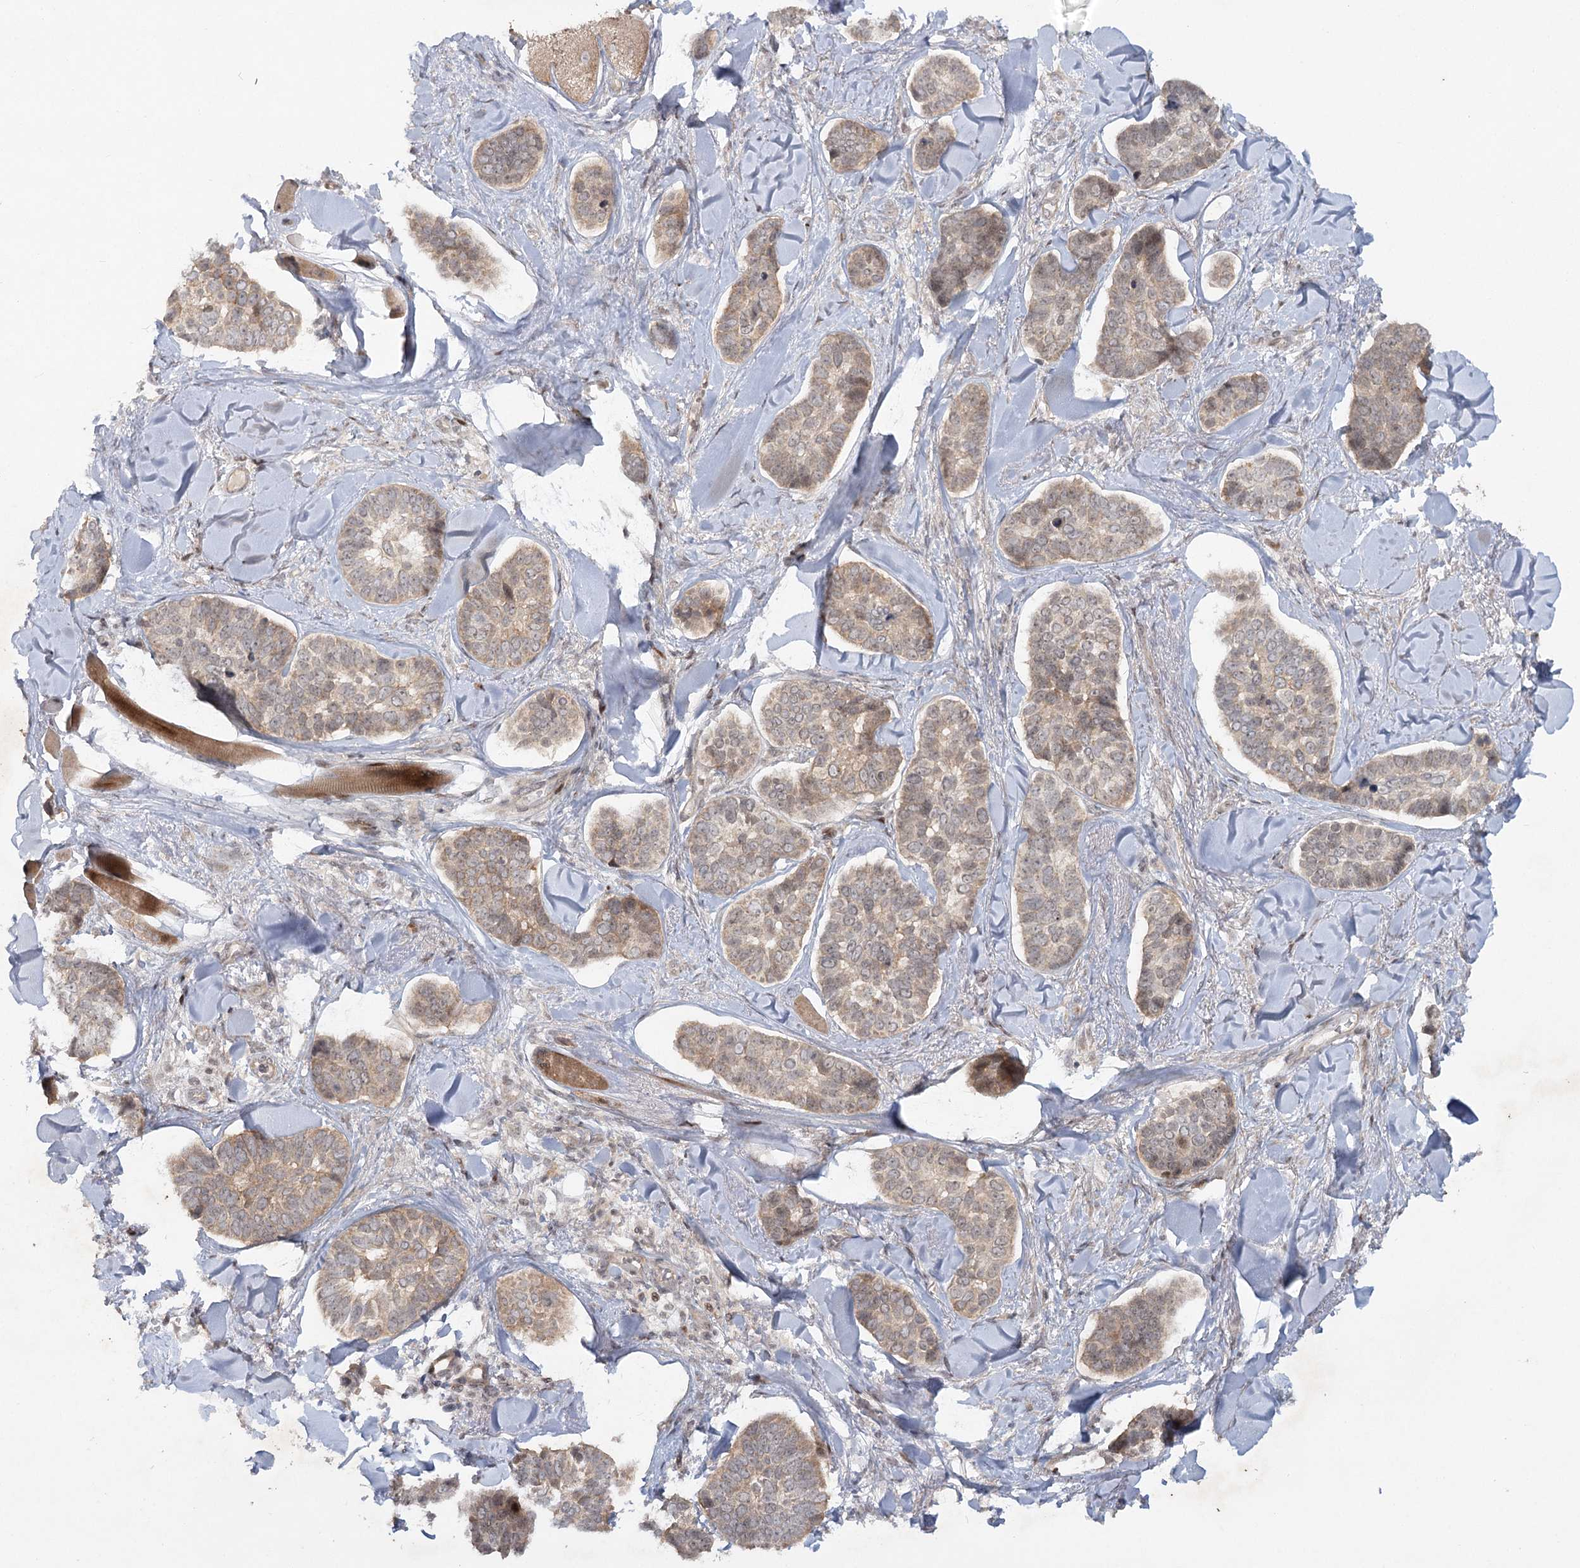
{"staining": {"intensity": "weak", "quantity": "25%-75%", "location": "cytoplasmic/membranous"}, "tissue": "skin cancer", "cell_type": "Tumor cells", "image_type": "cancer", "snomed": [{"axis": "morphology", "description": "Basal cell carcinoma"}, {"axis": "topography", "description": "Skin"}], "caption": "Basal cell carcinoma (skin) stained with immunohistochemistry exhibits weak cytoplasmic/membranous staining in approximately 25%-75% of tumor cells.", "gene": "SH2D3A", "patient": {"sex": "male", "age": 62}}